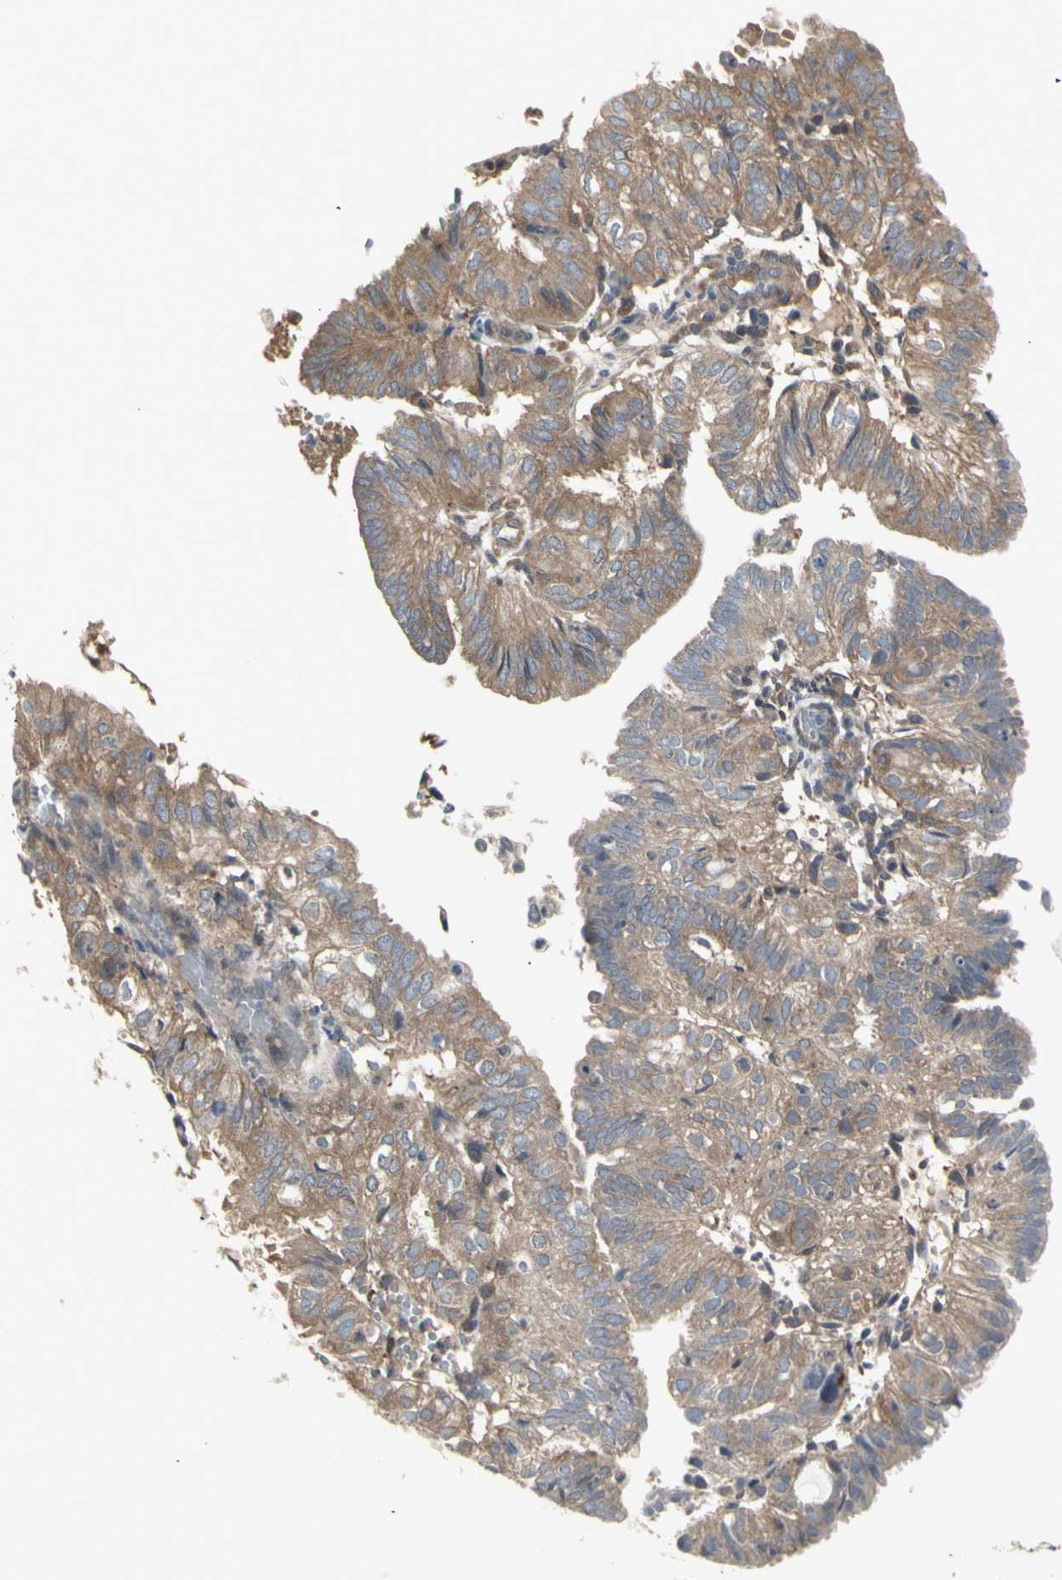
{"staining": {"intensity": "moderate", "quantity": ">75%", "location": "cytoplasmic/membranous"}, "tissue": "endometrial cancer", "cell_type": "Tumor cells", "image_type": "cancer", "snomed": [{"axis": "morphology", "description": "Adenocarcinoma, NOS"}, {"axis": "topography", "description": "Uterus"}], "caption": "Endometrial cancer (adenocarcinoma) stained with a protein marker displays moderate staining in tumor cells.", "gene": "CHURC1-FNTB", "patient": {"sex": "female", "age": 60}}